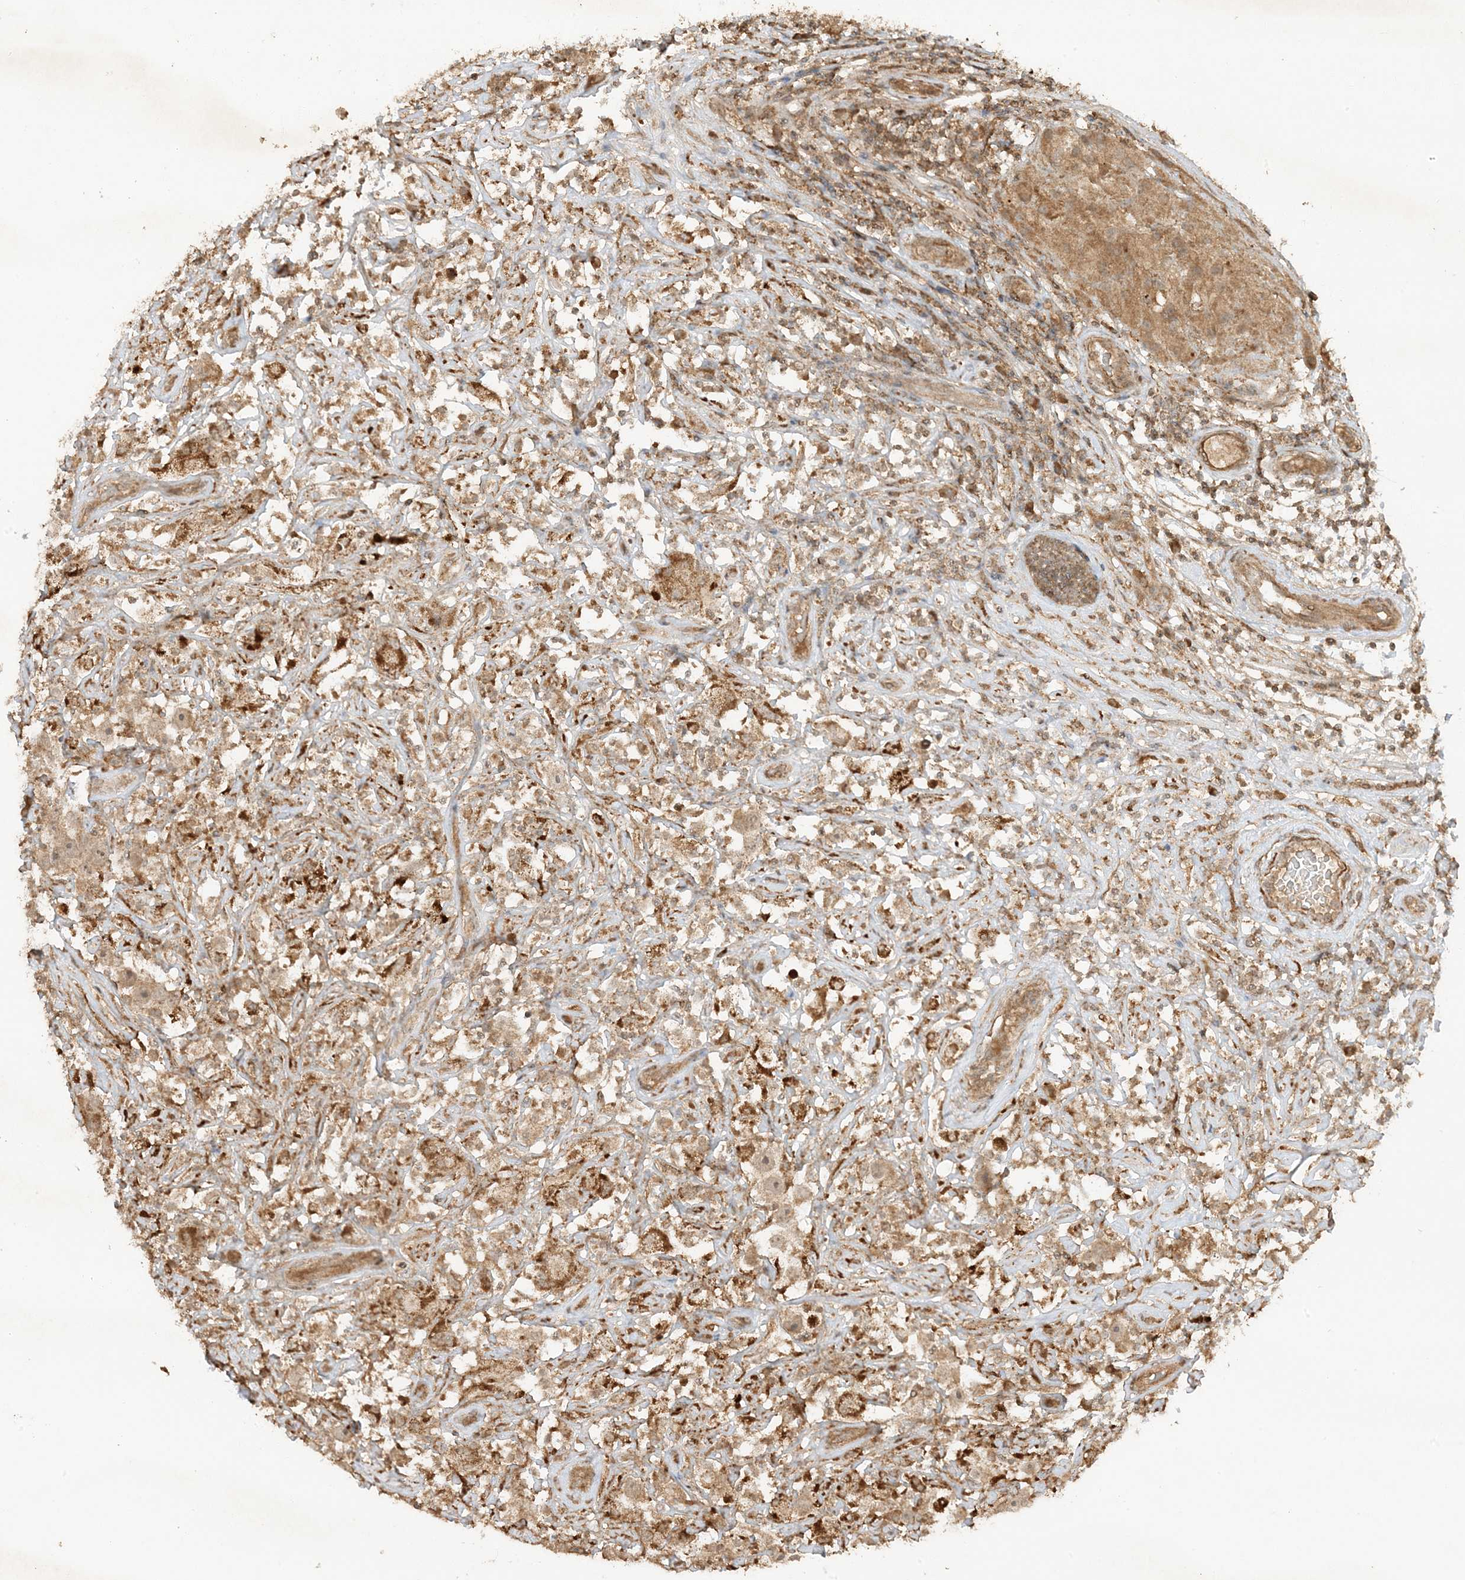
{"staining": {"intensity": "moderate", "quantity": ">75%", "location": "cytoplasmic/membranous"}, "tissue": "testis cancer", "cell_type": "Tumor cells", "image_type": "cancer", "snomed": [{"axis": "morphology", "description": "Seminoma, NOS"}, {"axis": "topography", "description": "Testis"}], "caption": "Protein analysis of seminoma (testis) tissue reveals moderate cytoplasmic/membranous expression in approximately >75% of tumor cells. The staining is performed using DAB brown chromogen to label protein expression. The nuclei are counter-stained blue using hematoxylin.", "gene": "XRN1", "patient": {"sex": "male", "age": 49}}